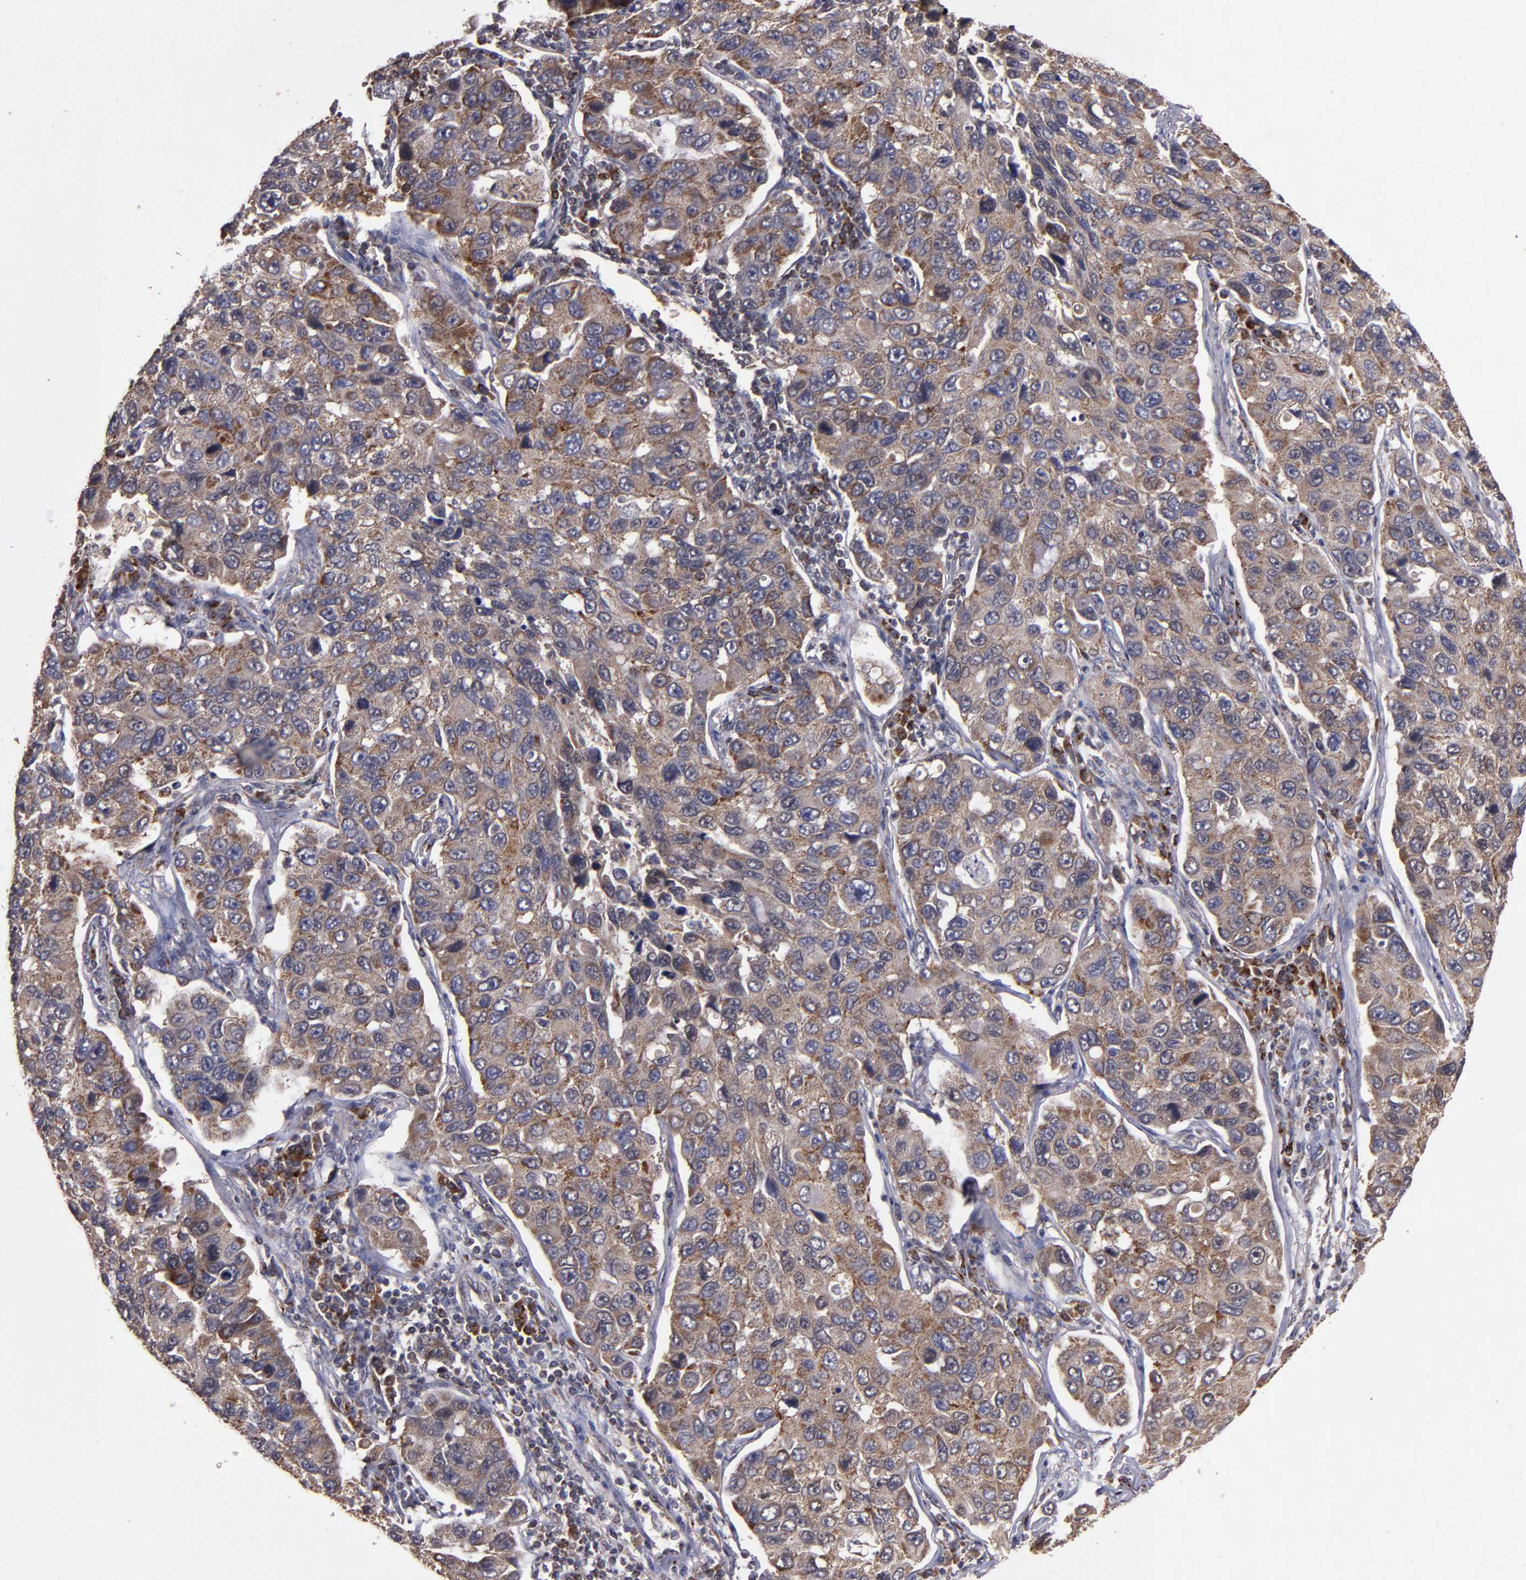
{"staining": {"intensity": "moderate", "quantity": ">75%", "location": "cytoplasmic/membranous"}, "tissue": "lung cancer", "cell_type": "Tumor cells", "image_type": "cancer", "snomed": [{"axis": "morphology", "description": "Adenocarcinoma, NOS"}, {"axis": "topography", "description": "Lung"}], "caption": "The image displays staining of lung adenocarcinoma, revealing moderate cytoplasmic/membranous protein staining (brown color) within tumor cells.", "gene": "TIMM9", "patient": {"sex": "male", "age": 64}}